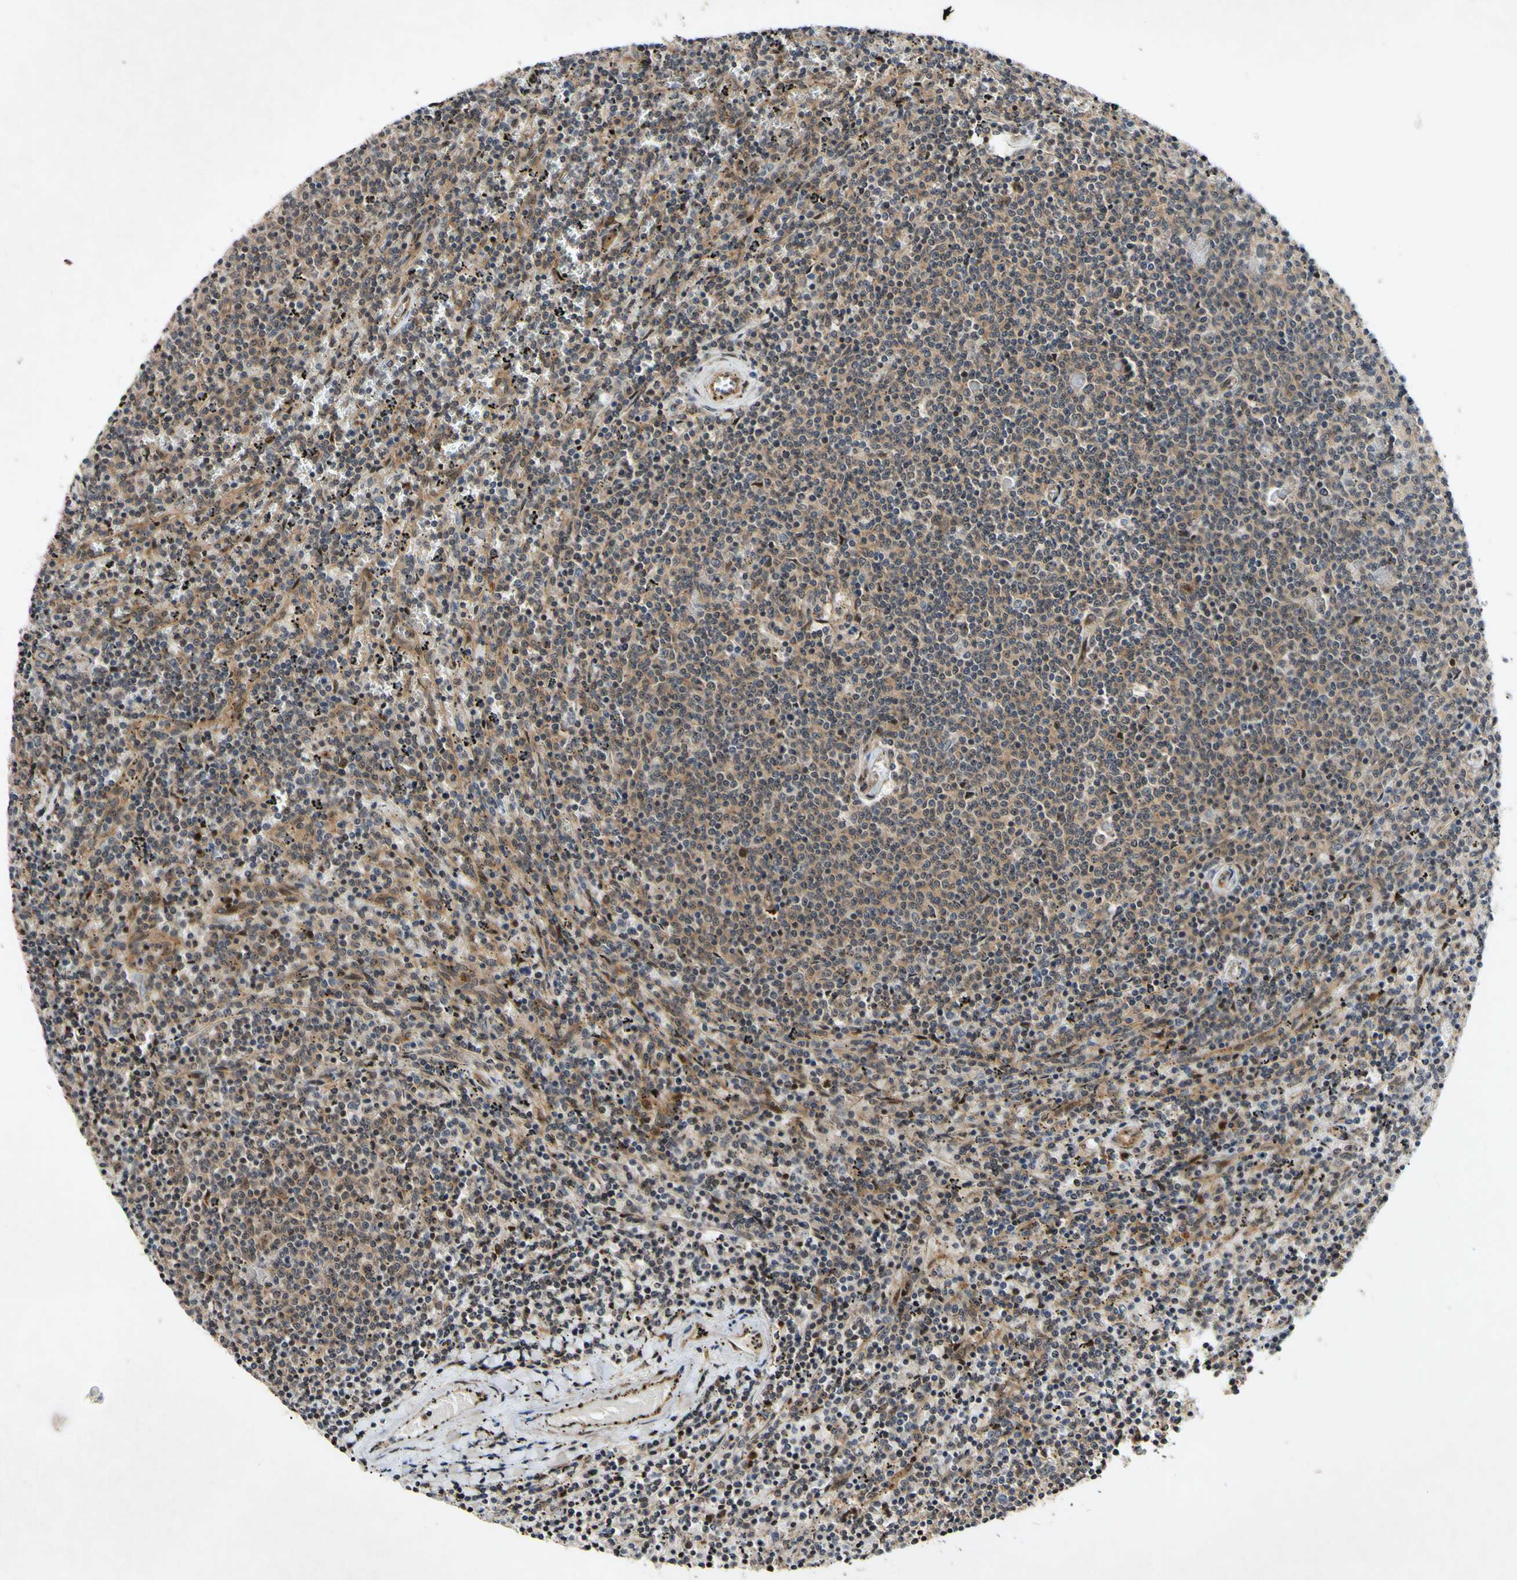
{"staining": {"intensity": "weak", "quantity": ">75%", "location": "cytoplasmic/membranous"}, "tissue": "lymphoma", "cell_type": "Tumor cells", "image_type": "cancer", "snomed": [{"axis": "morphology", "description": "Malignant lymphoma, non-Hodgkin's type, Low grade"}, {"axis": "topography", "description": "Spleen"}], "caption": "Immunohistochemistry (IHC) (DAB) staining of human lymphoma shows weak cytoplasmic/membranous protein staining in about >75% of tumor cells.", "gene": "CSNK1E", "patient": {"sex": "female", "age": 50}}